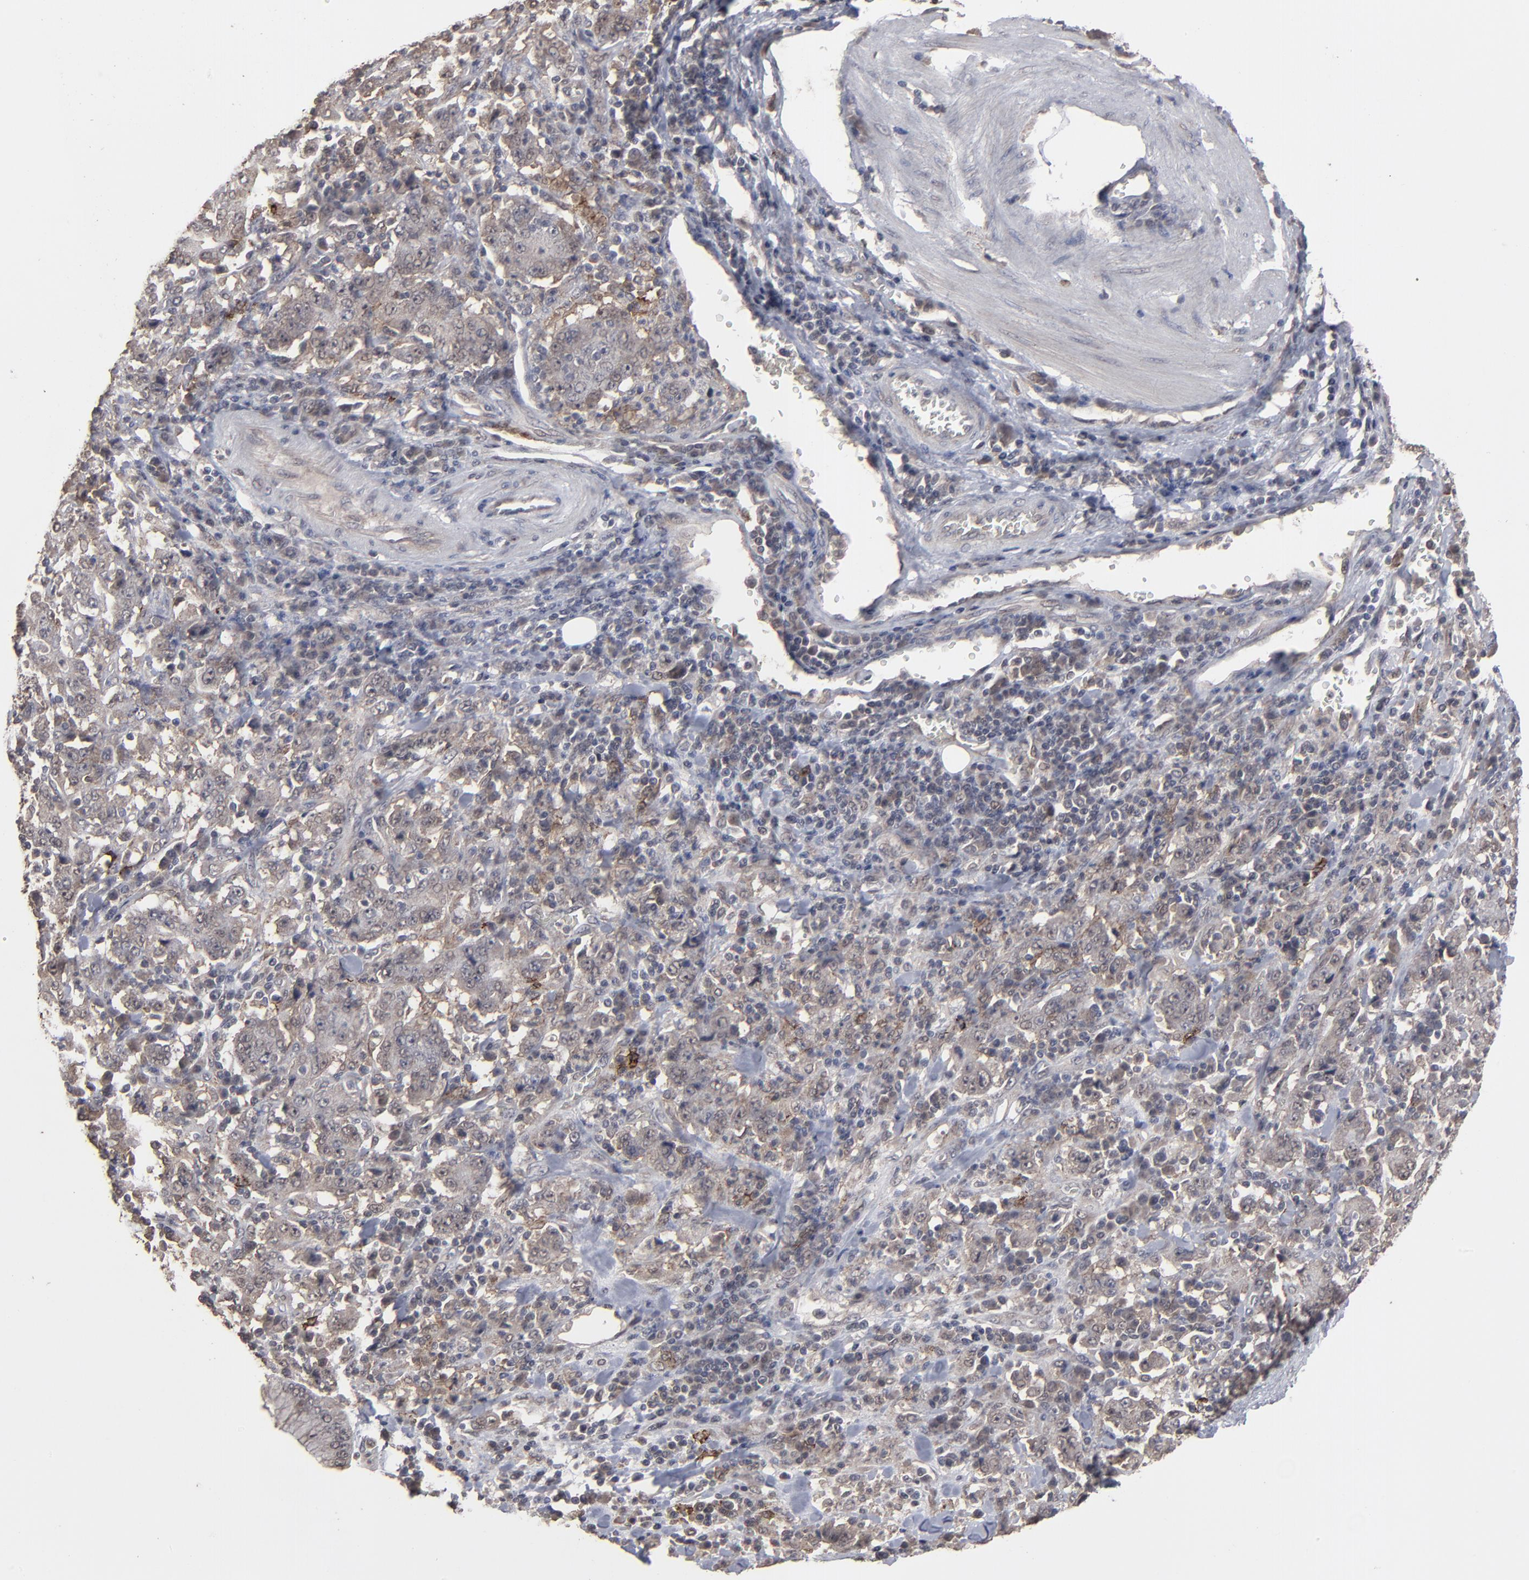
{"staining": {"intensity": "weak", "quantity": "25%-75%", "location": "cytoplasmic/membranous"}, "tissue": "stomach cancer", "cell_type": "Tumor cells", "image_type": "cancer", "snomed": [{"axis": "morphology", "description": "Normal tissue, NOS"}, {"axis": "morphology", "description": "Adenocarcinoma, NOS"}, {"axis": "topography", "description": "Stomach, upper"}, {"axis": "topography", "description": "Stomach"}], "caption": "Brown immunohistochemical staining in human stomach cancer demonstrates weak cytoplasmic/membranous staining in about 25%-75% of tumor cells.", "gene": "SLC22A17", "patient": {"sex": "male", "age": 59}}